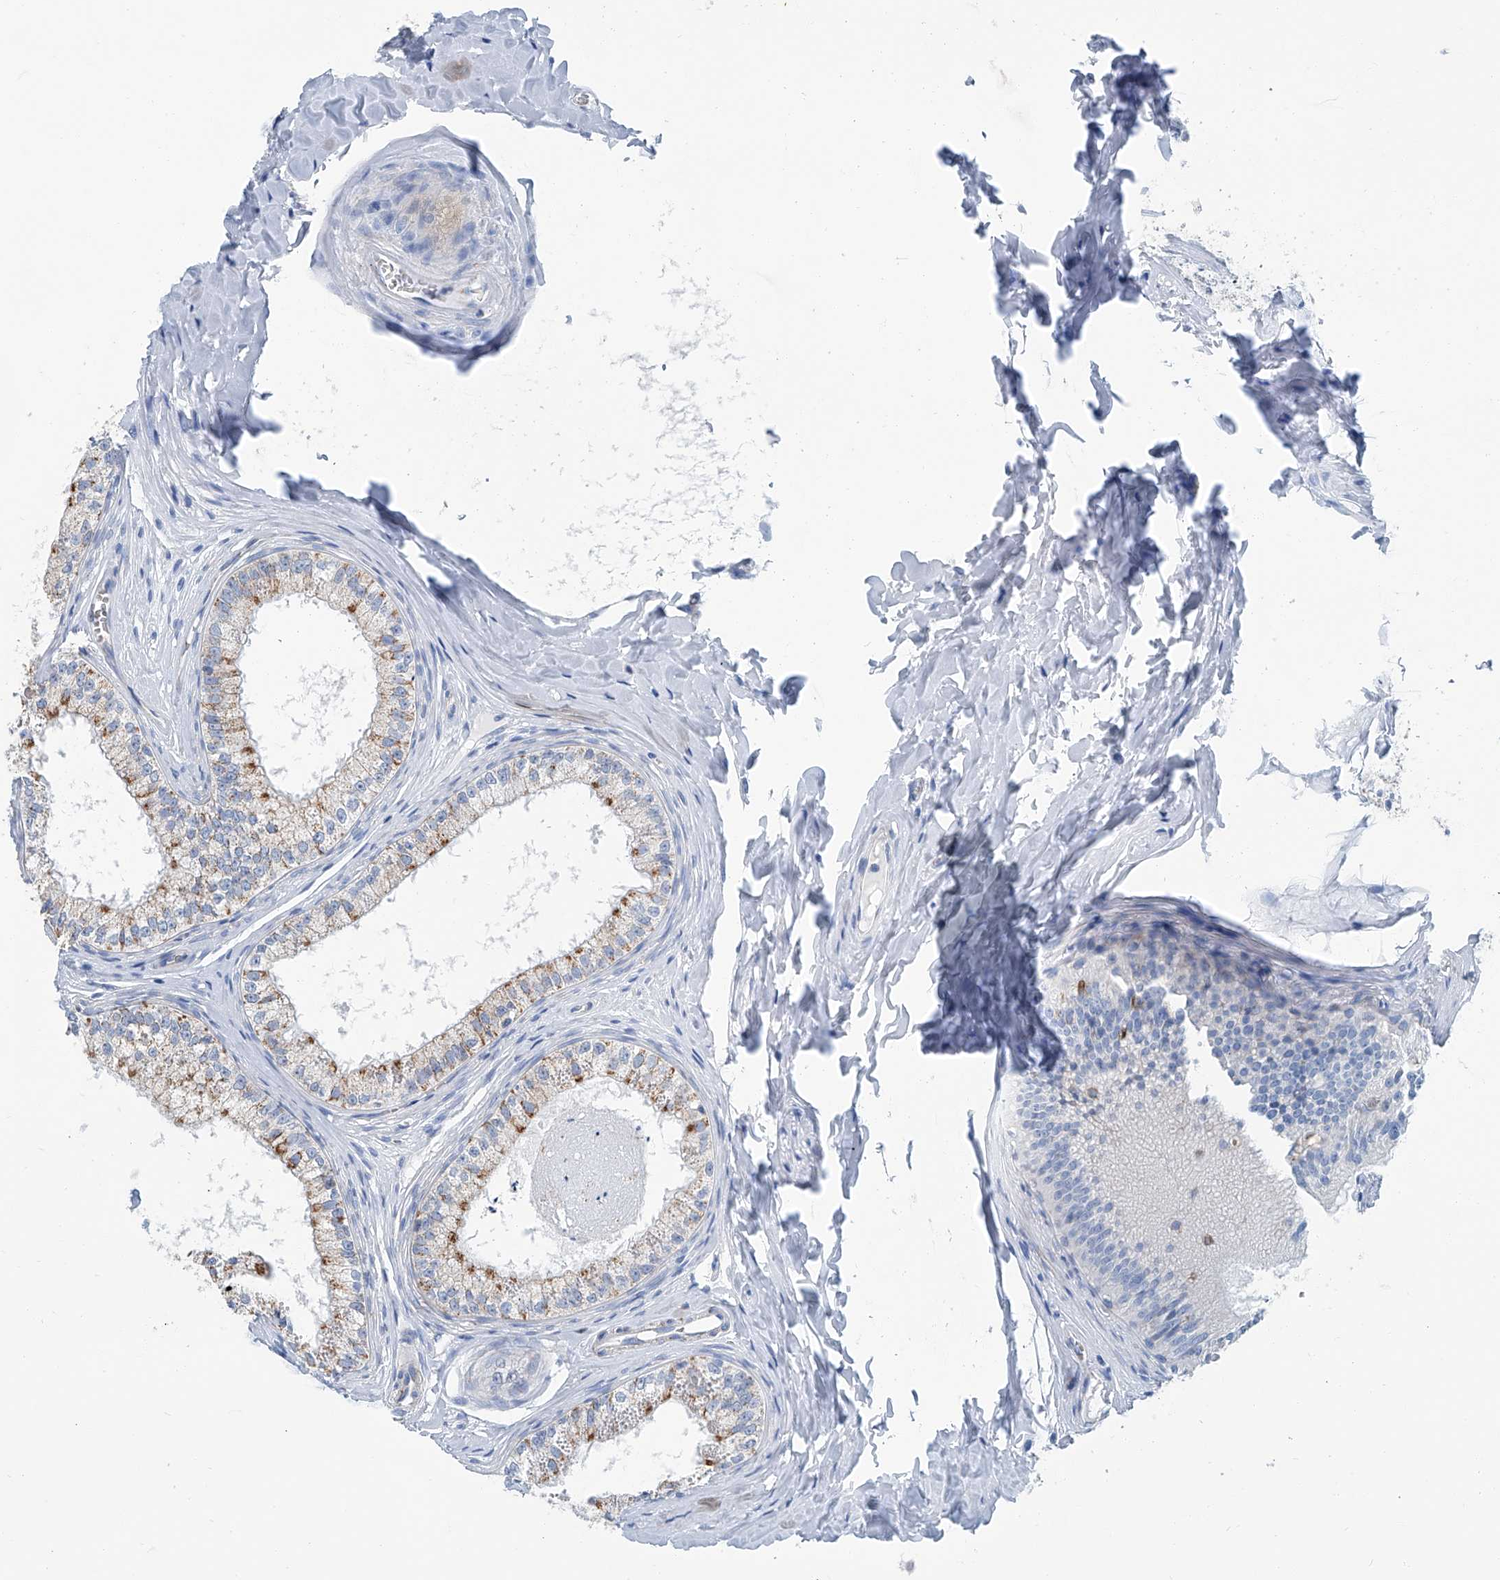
{"staining": {"intensity": "moderate", "quantity": "<25%", "location": "cytoplasmic/membranous"}, "tissue": "epididymis", "cell_type": "Glandular cells", "image_type": "normal", "snomed": [{"axis": "morphology", "description": "Normal tissue, NOS"}, {"axis": "topography", "description": "Epididymis"}], "caption": "Immunohistochemical staining of unremarkable epididymis displays <25% levels of moderate cytoplasmic/membranous protein staining in approximately <25% of glandular cells. The protein of interest is stained brown, and the nuclei are stained in blue (DAB (3,3'-diaminobenzidine) IHC with brightfield microscopy, high magnification).", "gene": "MT", "patient": {"sex": "male", "age": 29}}